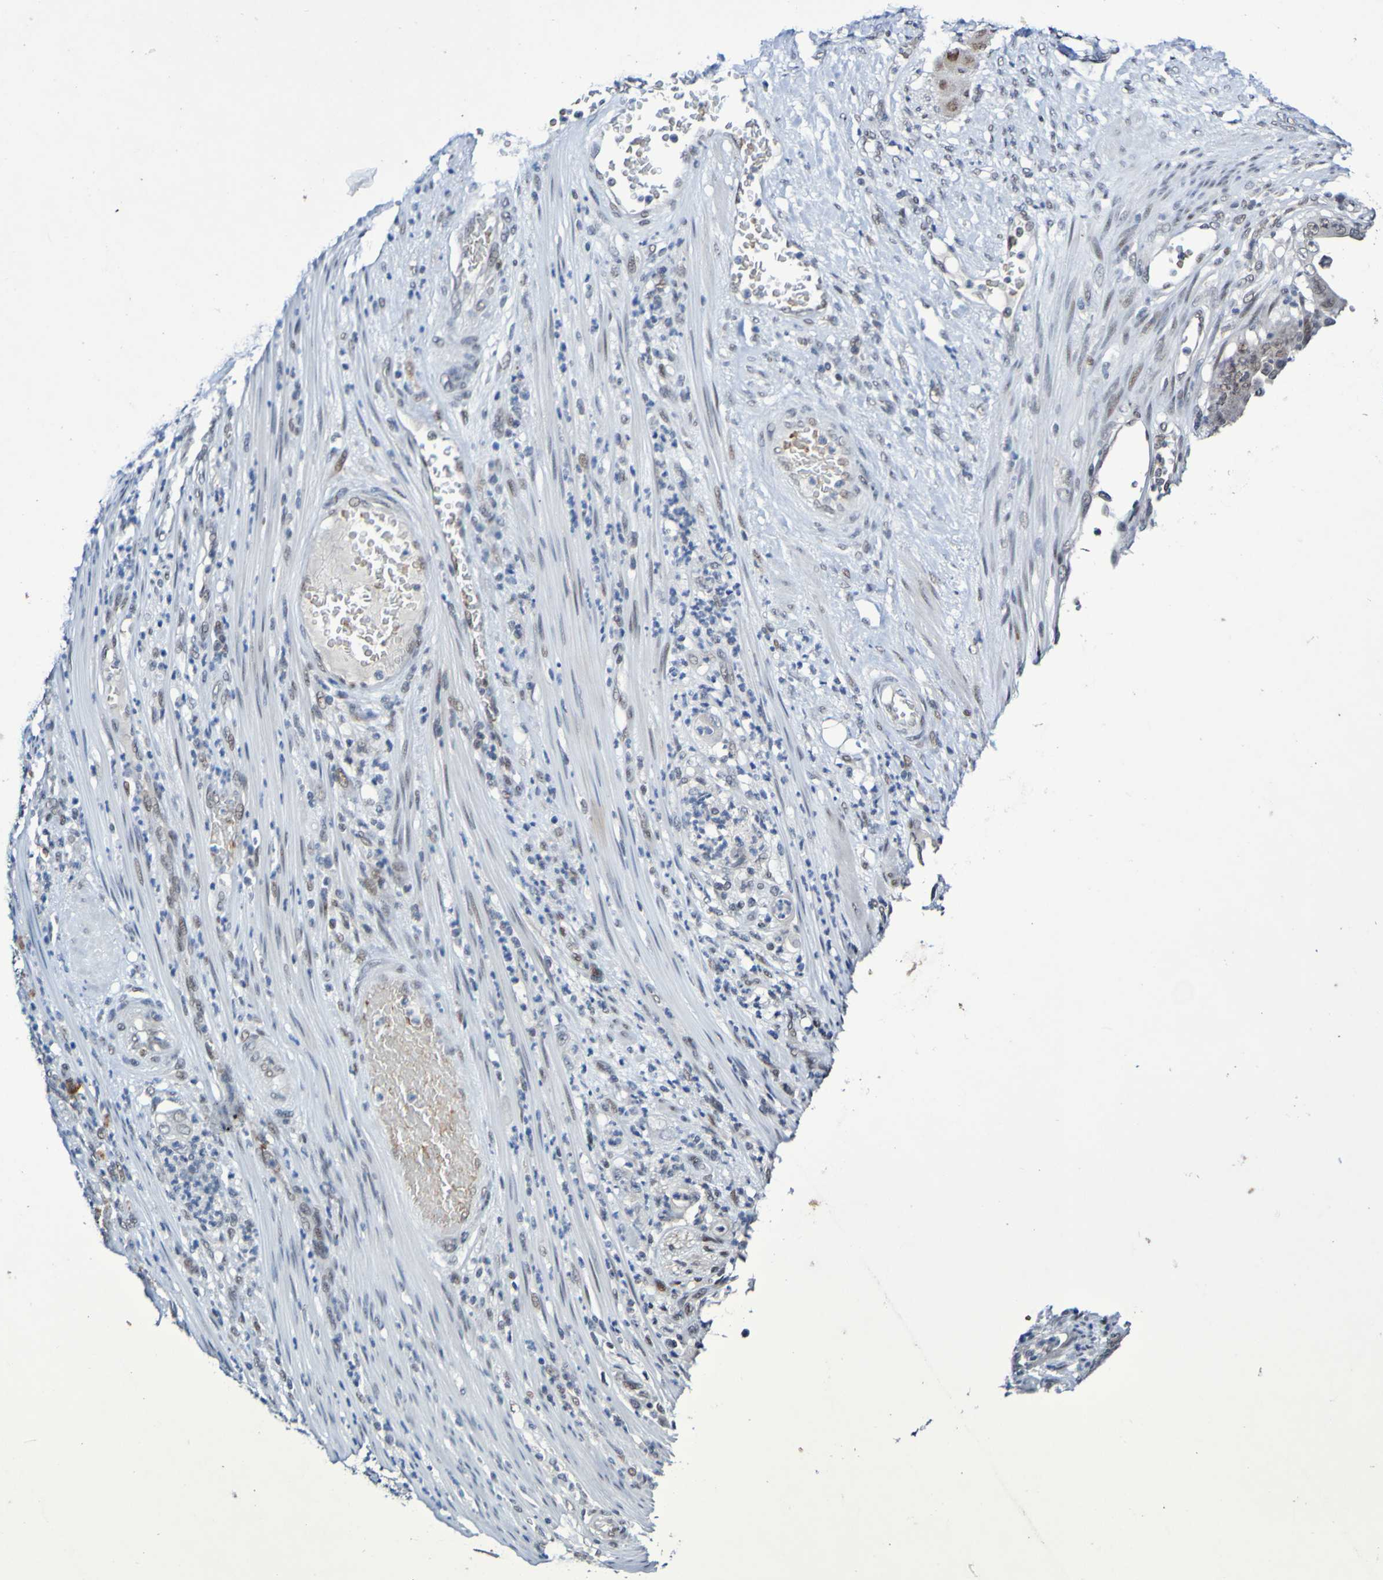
{"staining": {"intensity": "weak", "quantity": "<25%", "location": "nuclear"}, "tissue": "stomach cancer", "cell_type": "Tumor cells", "image_type": "cancer", "snomed": [{"axis": "morphology", "description": "Adenocarcinoma, NOS"}, {"axis": "topography", "description": "Stomach"}], "caption": "Immunohistochemistry (IHC) micrograph of neoplastic tissue: stomach adenocarcinoma stained with DAB demonstrates no significant protein expression in tumor cells.", "gene": "PCGF1", "patient": {"sex": "female", "age": 73}}